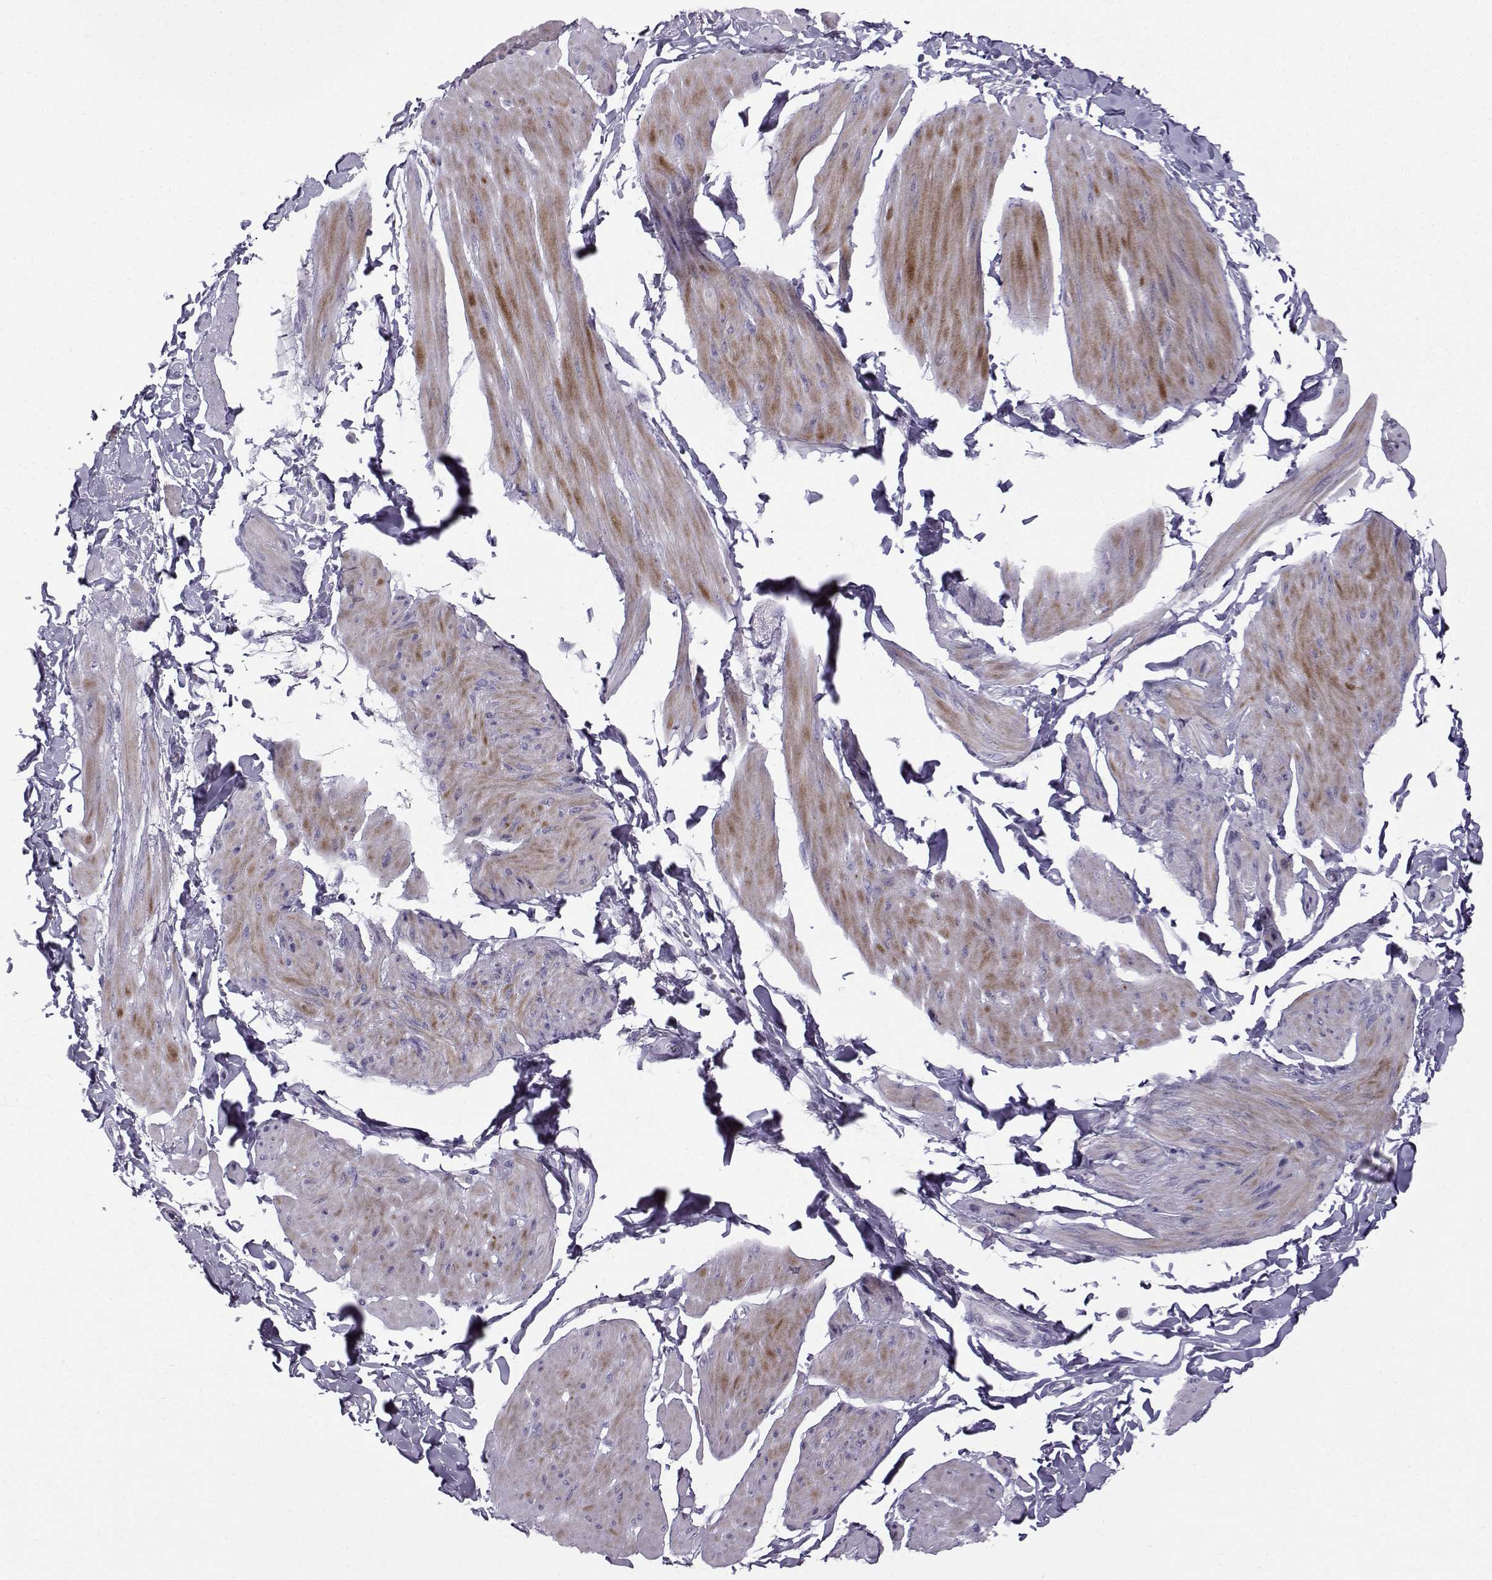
{"staining": {"intensity": "moderate", "quantity": "<25%", "location": "cytoplasmic/membranous"}, "tissue": "smooth muscle", "cell_type": "Smooth muscle cells", "image_type": "normal", "snomed": [{"axis": "morphology", "description": "Normal tissue, NOS"}, {"axis": "topography", "description": "Adipose tissue"}, {"axis": "topography", "description": "Smooth muscle"}, {"axis": "topography", "description": "Peripheral nerve tissue"}], "caption": "DAB (3,3'-diaminobenzidine) immunohistochemical staining of normal human smooth muscle displays moderate cytoplasmic/membranous protein staining in approximately <25% of smooth muscle cells. (brown staining indicates protein expression, while blue staining denotes nuclei).", "gene": "DMRT3", "patient": {"sex": "male", "age": 83}}